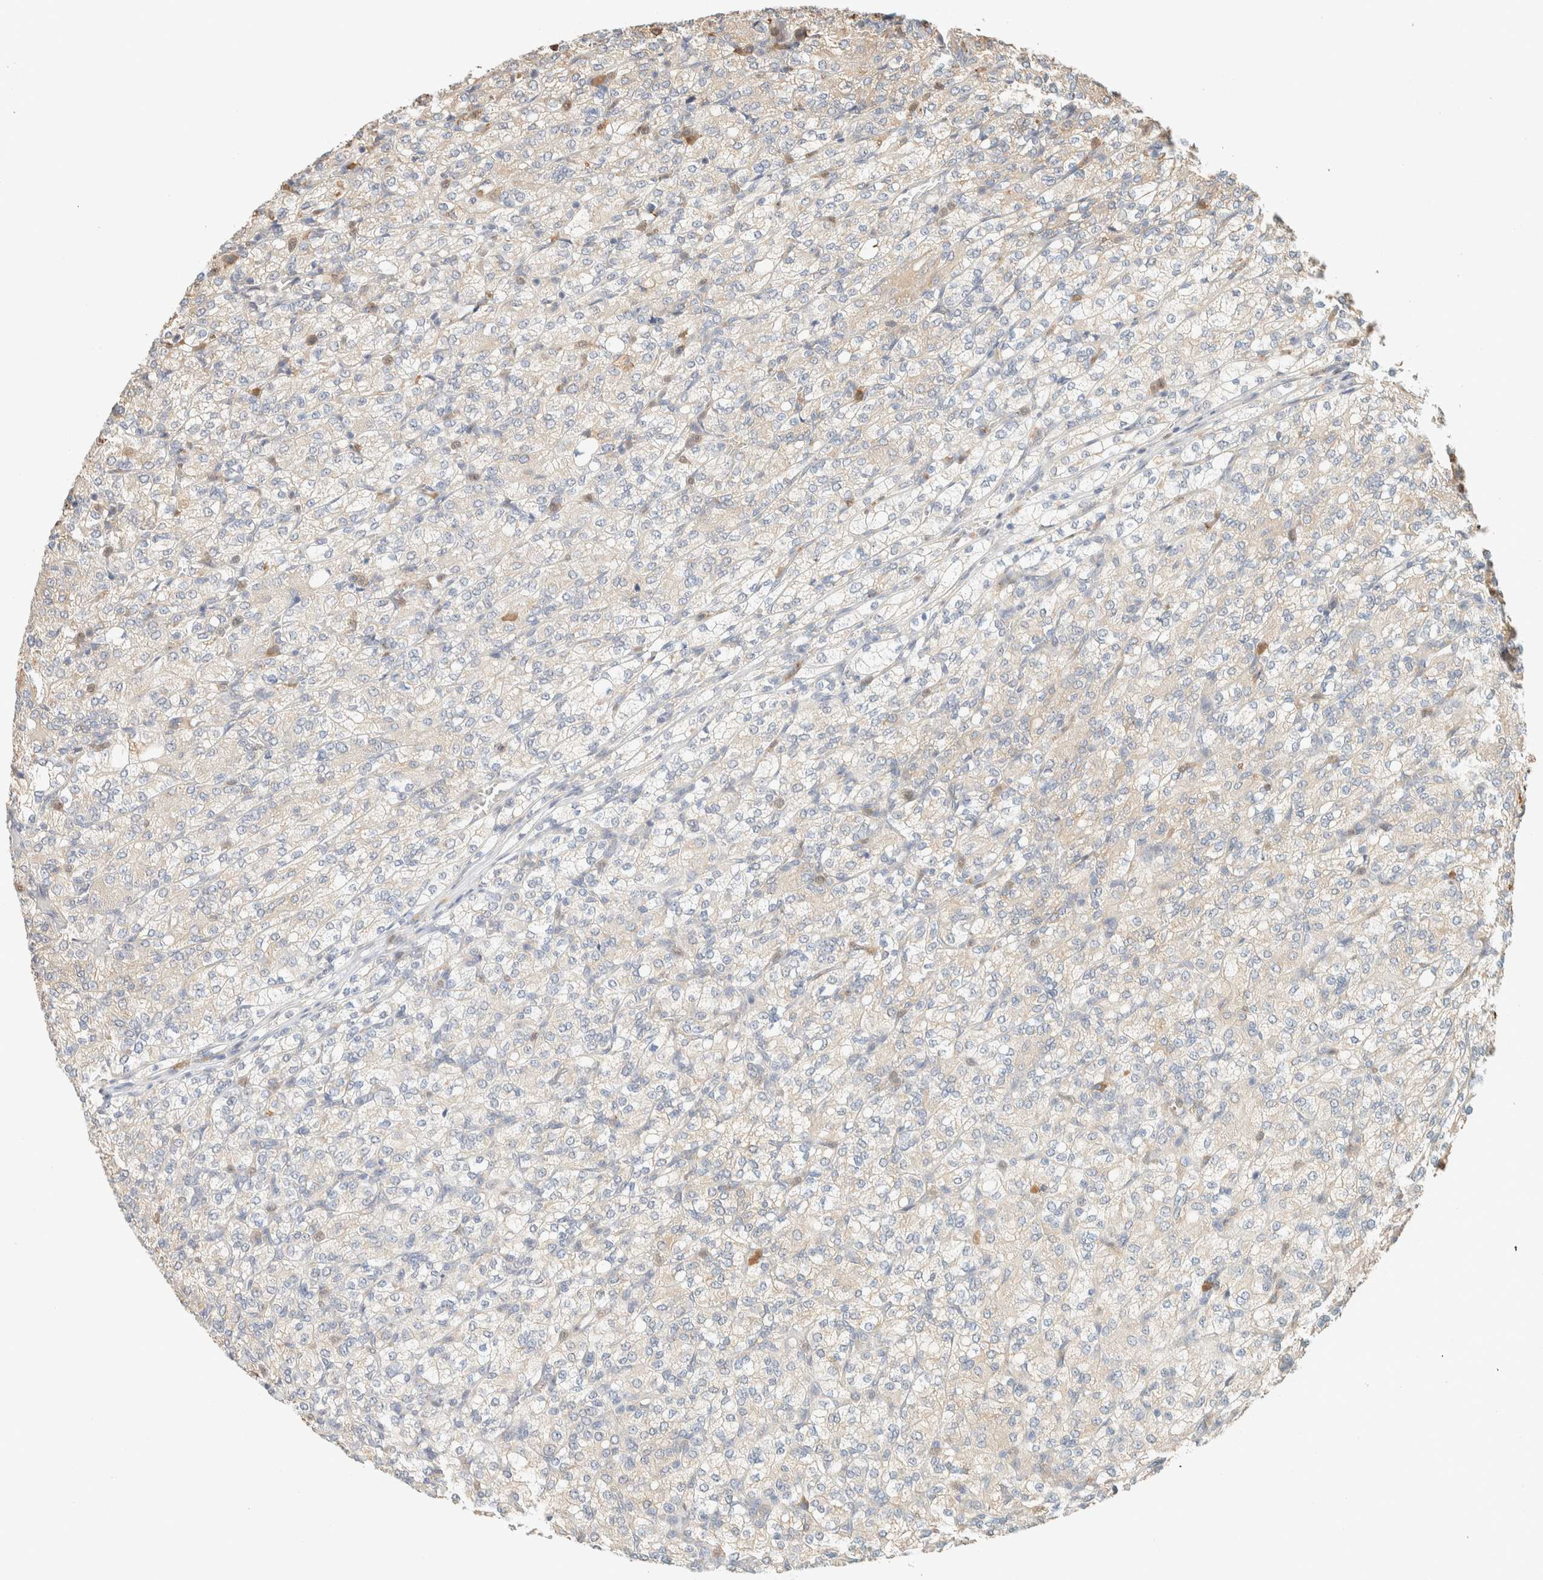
{"staining": {"intensity": "negative", "quantity": "none", "location": "none"}, "tissue": "renal cancer", "cell_type": "Tumor cells", "image_type": "cancer", "snomed": [{"axis": "morphology", "description": "Adenocarcinoma, NOS"}, {"axis": "topography", "description": "Kidney"}], "caption": "Human renal cancer (adenocarcinoma) stained for a protein using immunohistochemistry (IHC) demonstrates no staining in tumor cells.", "gene": "TTC3", "patient": {"sex": "male", "age": 77}}